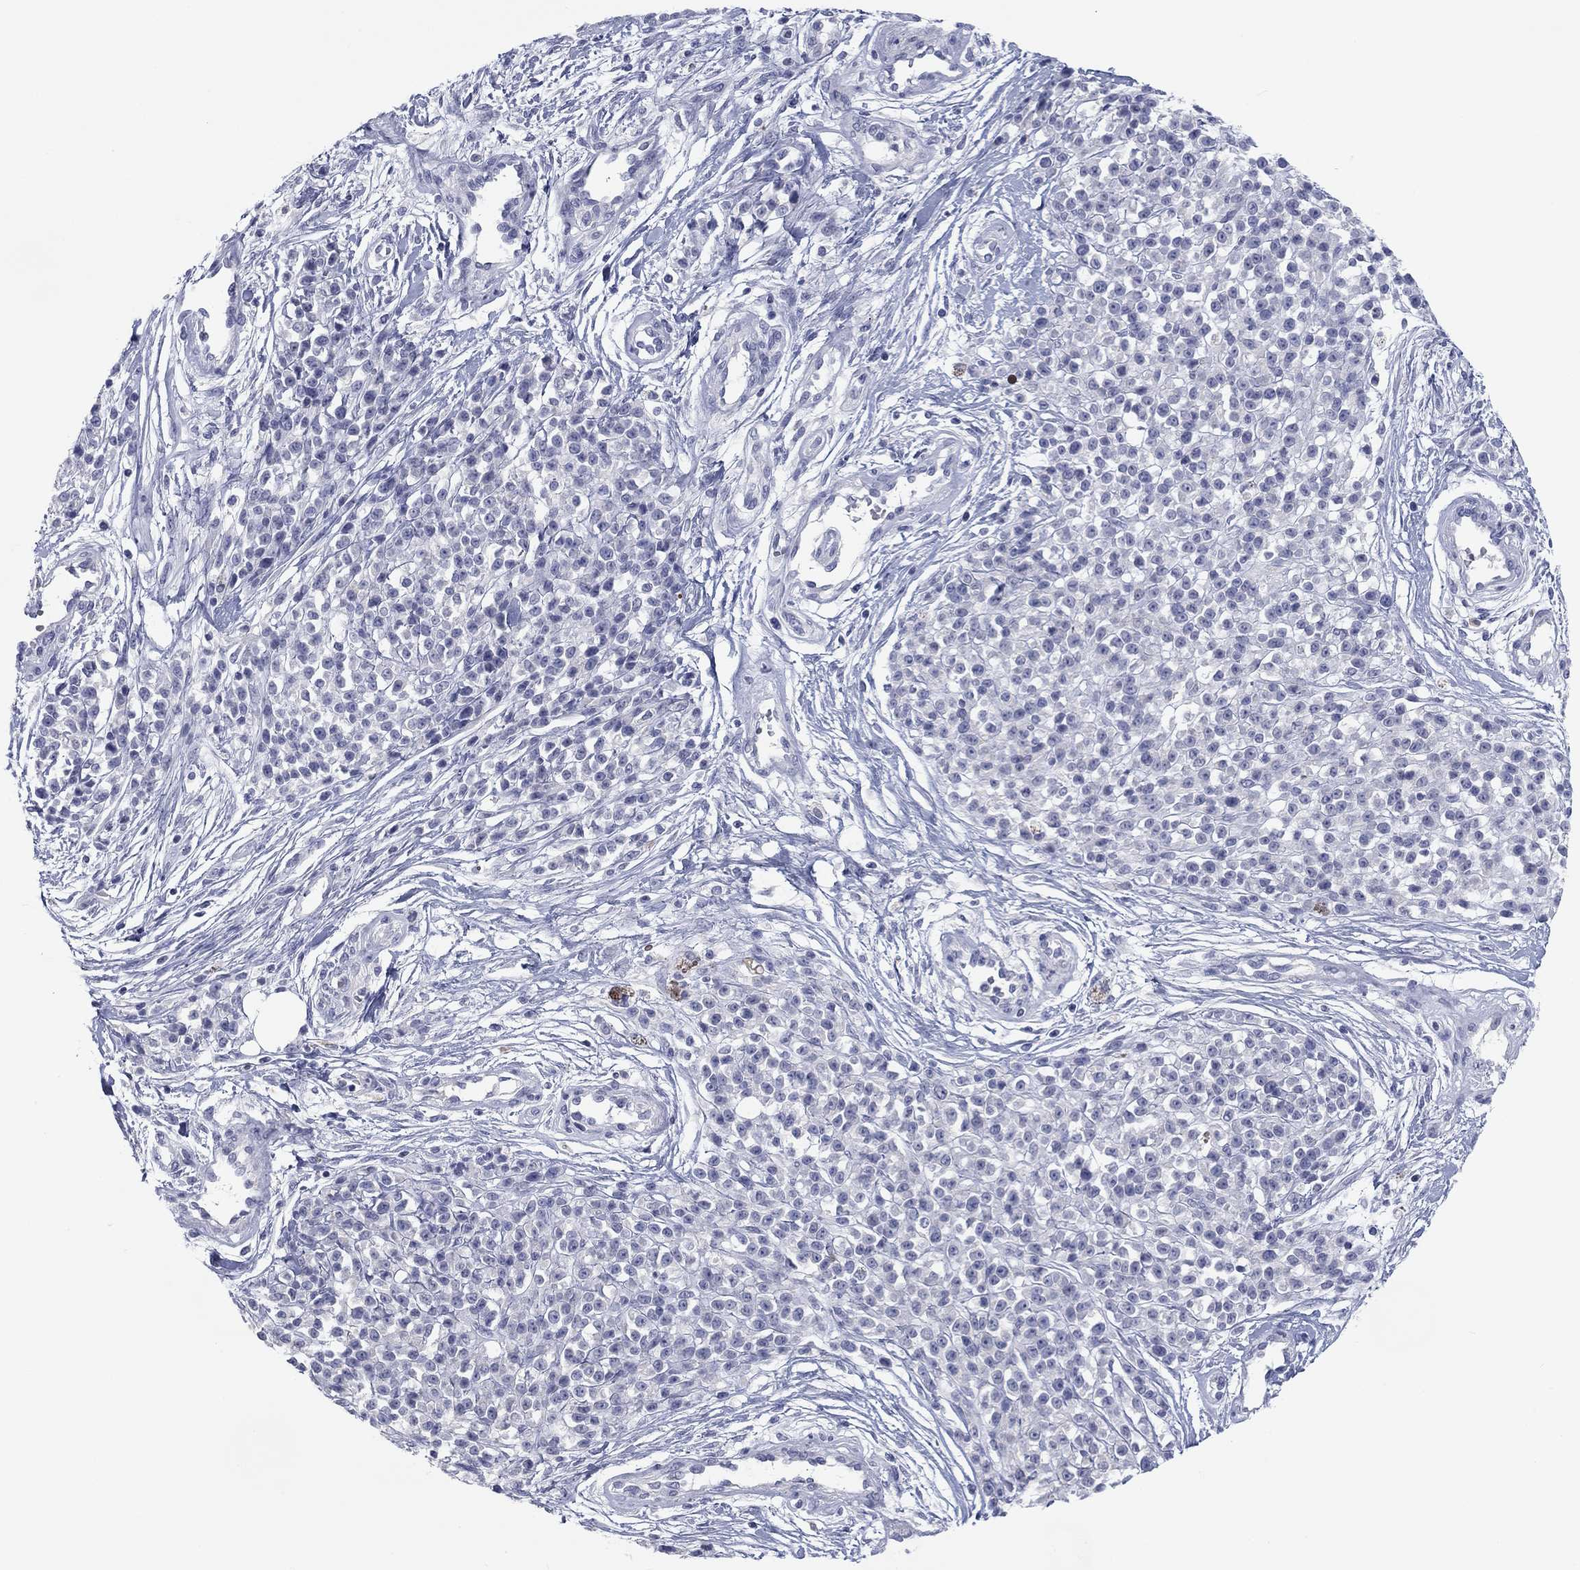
{"staining": {"intensity": "negative", "quantity": "none", "location": "none"}, "tissue": "melanoma", "cell_type": "Tumor cells", "image_type": "cancer", "snomed": [{"axis": "morphology", "description": "Malignant melanoma, NOS"}, {"axis": "topography", "description": "Skin"}, {"axis": "topography", "description": "Skin of trunk"}], "caption": "Immunohistochemical staining of human malignant melanoma exhibits no significant expression in tumor cells.", "gene": "CALB1", "patient": {"sex": "male", "age": 74}}